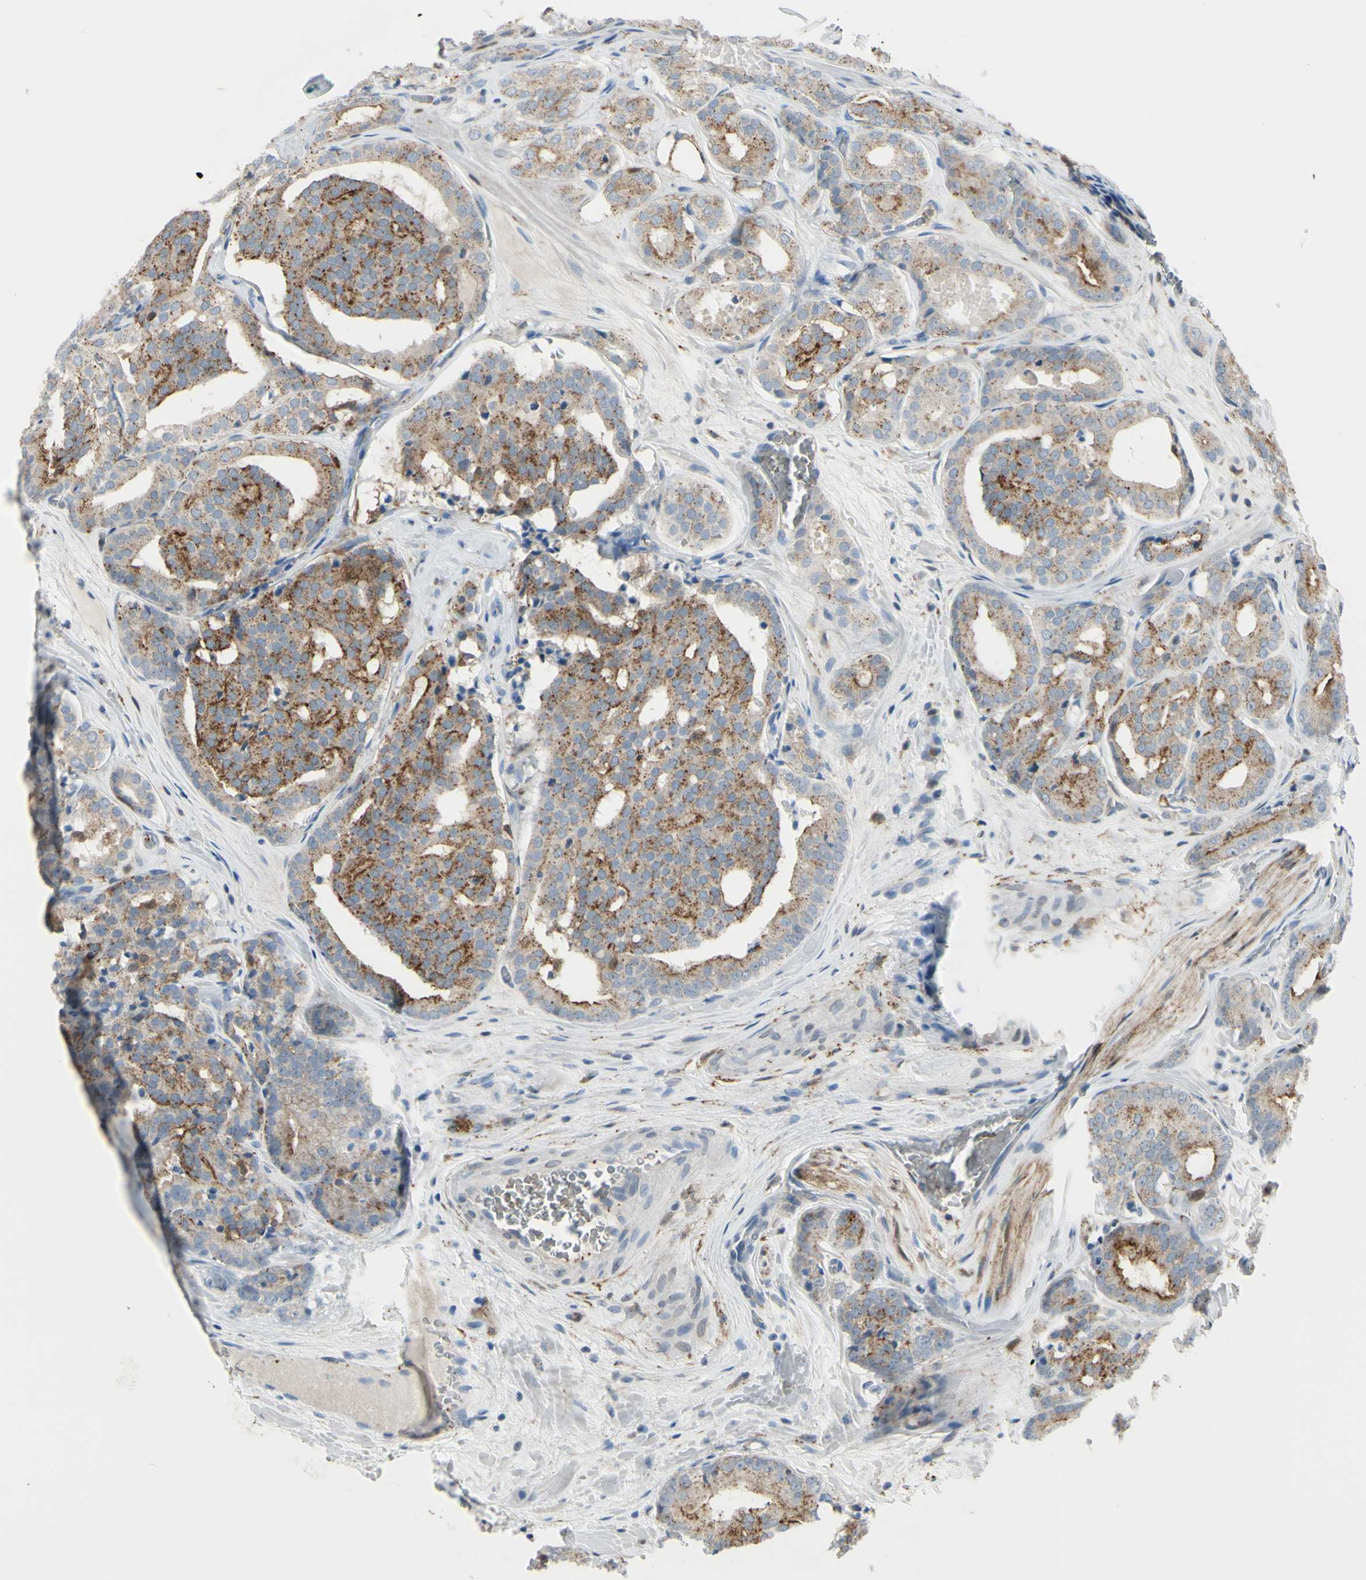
{"staining": {"intensity": "moderate", "quantity": ">75%", "location": "cytoplasmic/membranous"}, "tissue": "prostate cancer", "cell_type": "Tumor cells", "image_type": "cancer", "snomed": [{"axis": "morphology", "description": "Adenocarcinoma, High grade"}, {"axis": "topography", "description": "Prostate"}], "caption": "High-grade adenocarcinoma (prostate) stained with a brown dye exhibits moderate cytoplasmic/membranous positive positivity in about >75% of tumor cells.", "gene": "CYRIB", "patient": {"sex": "male", "age": 64}}